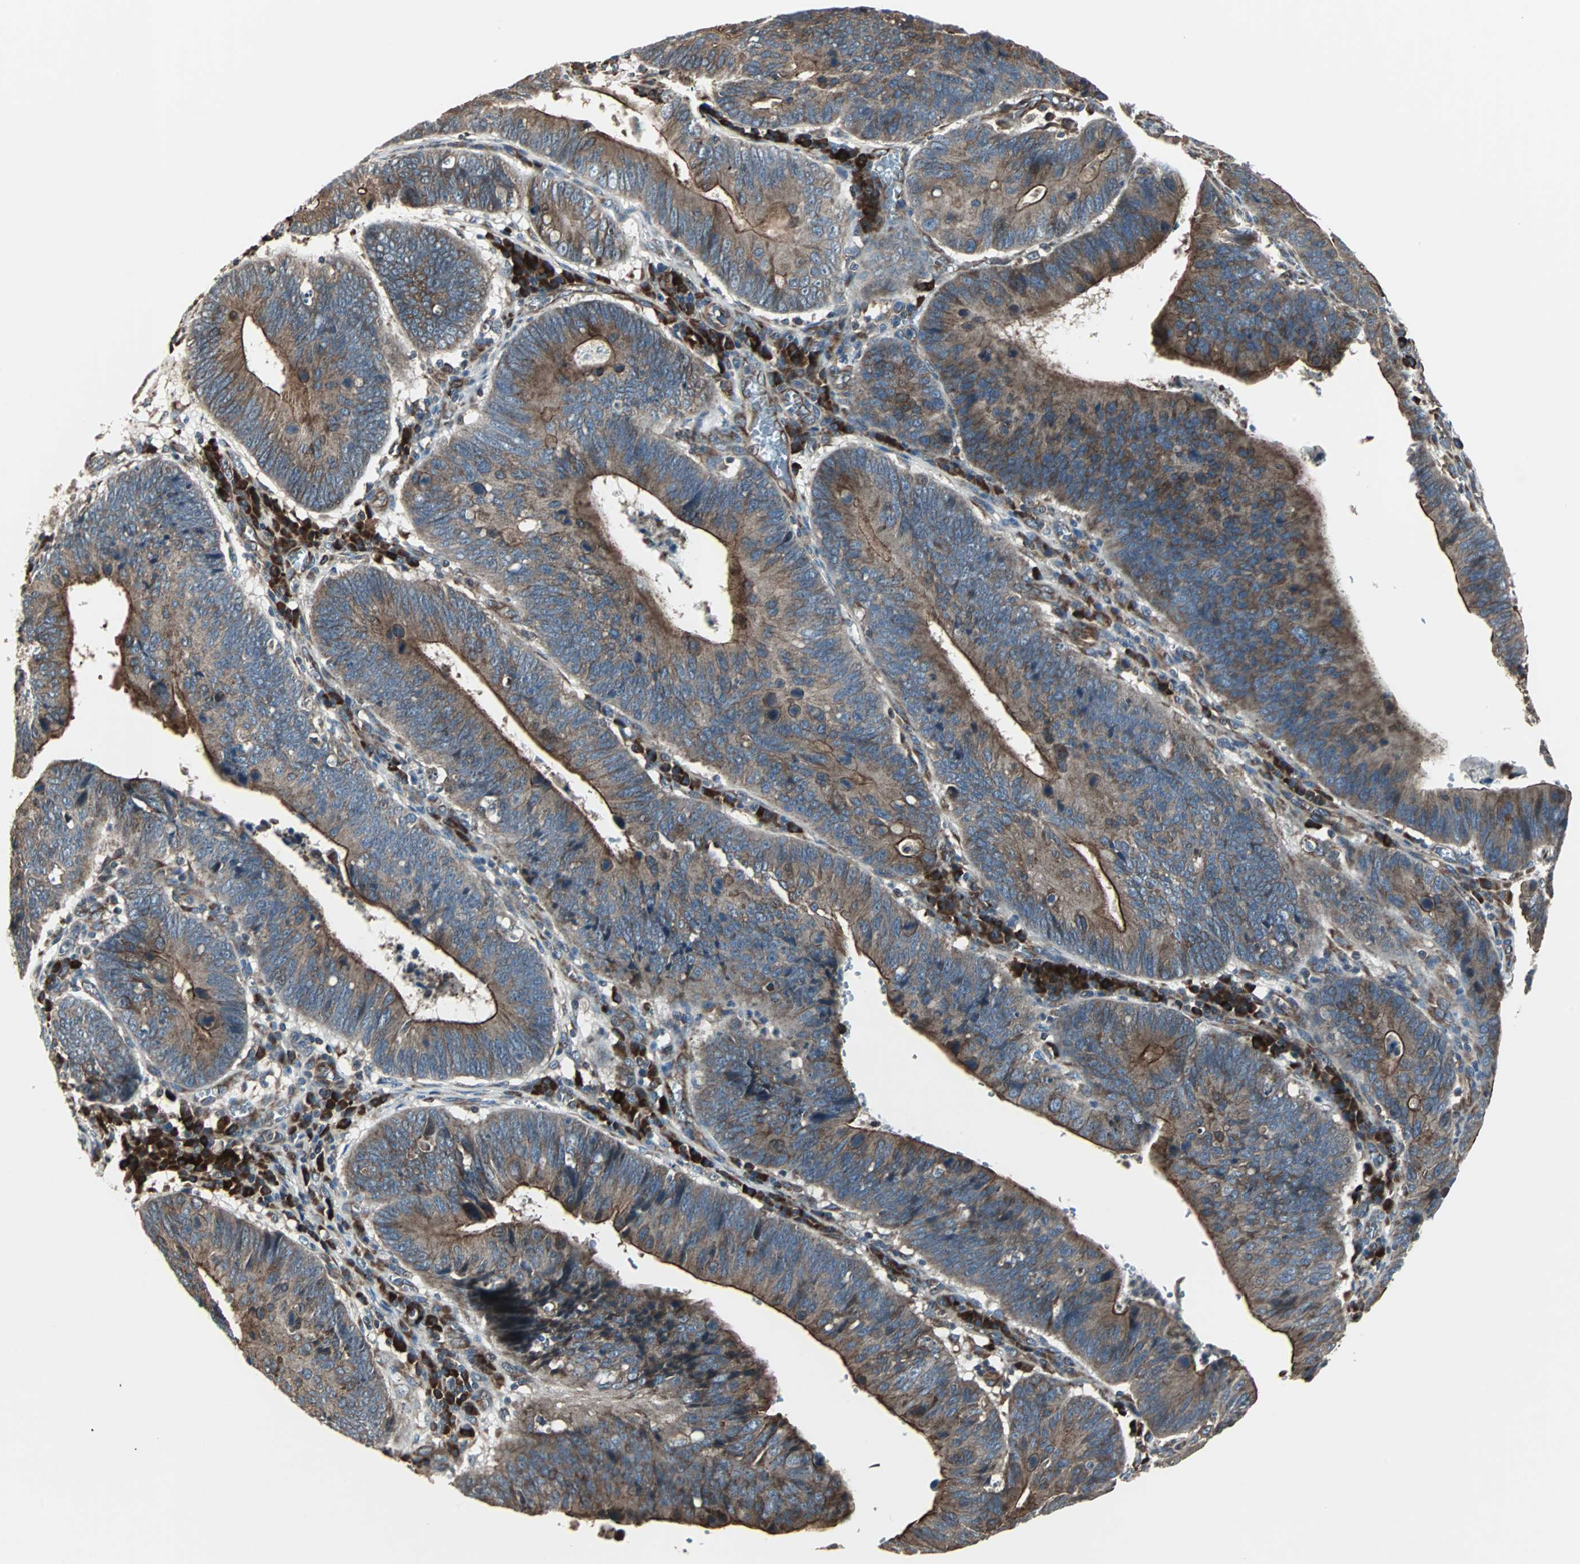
{"staining": {"intensity": "moderate", "quantity": ">75%", "location": "cytoplasmic/membranous"}, "tissue": "stomach cancer", "cell_type": "Tumor cells", "image_type": "cancer", "snomed": [{"axis": "morphology", "description": "Adenocarcinoma, NOS"}, {"axis": "topography", "description": "Stomach"}], "caption": "Stomach cancer was stained to show a protein in brown. There is medium levels of moderate cytoplasmic/membranous positivity in approximately >75% of tumor cells.", "gene": "CHP1", "patient": {"sex": "male", "age": 59}}